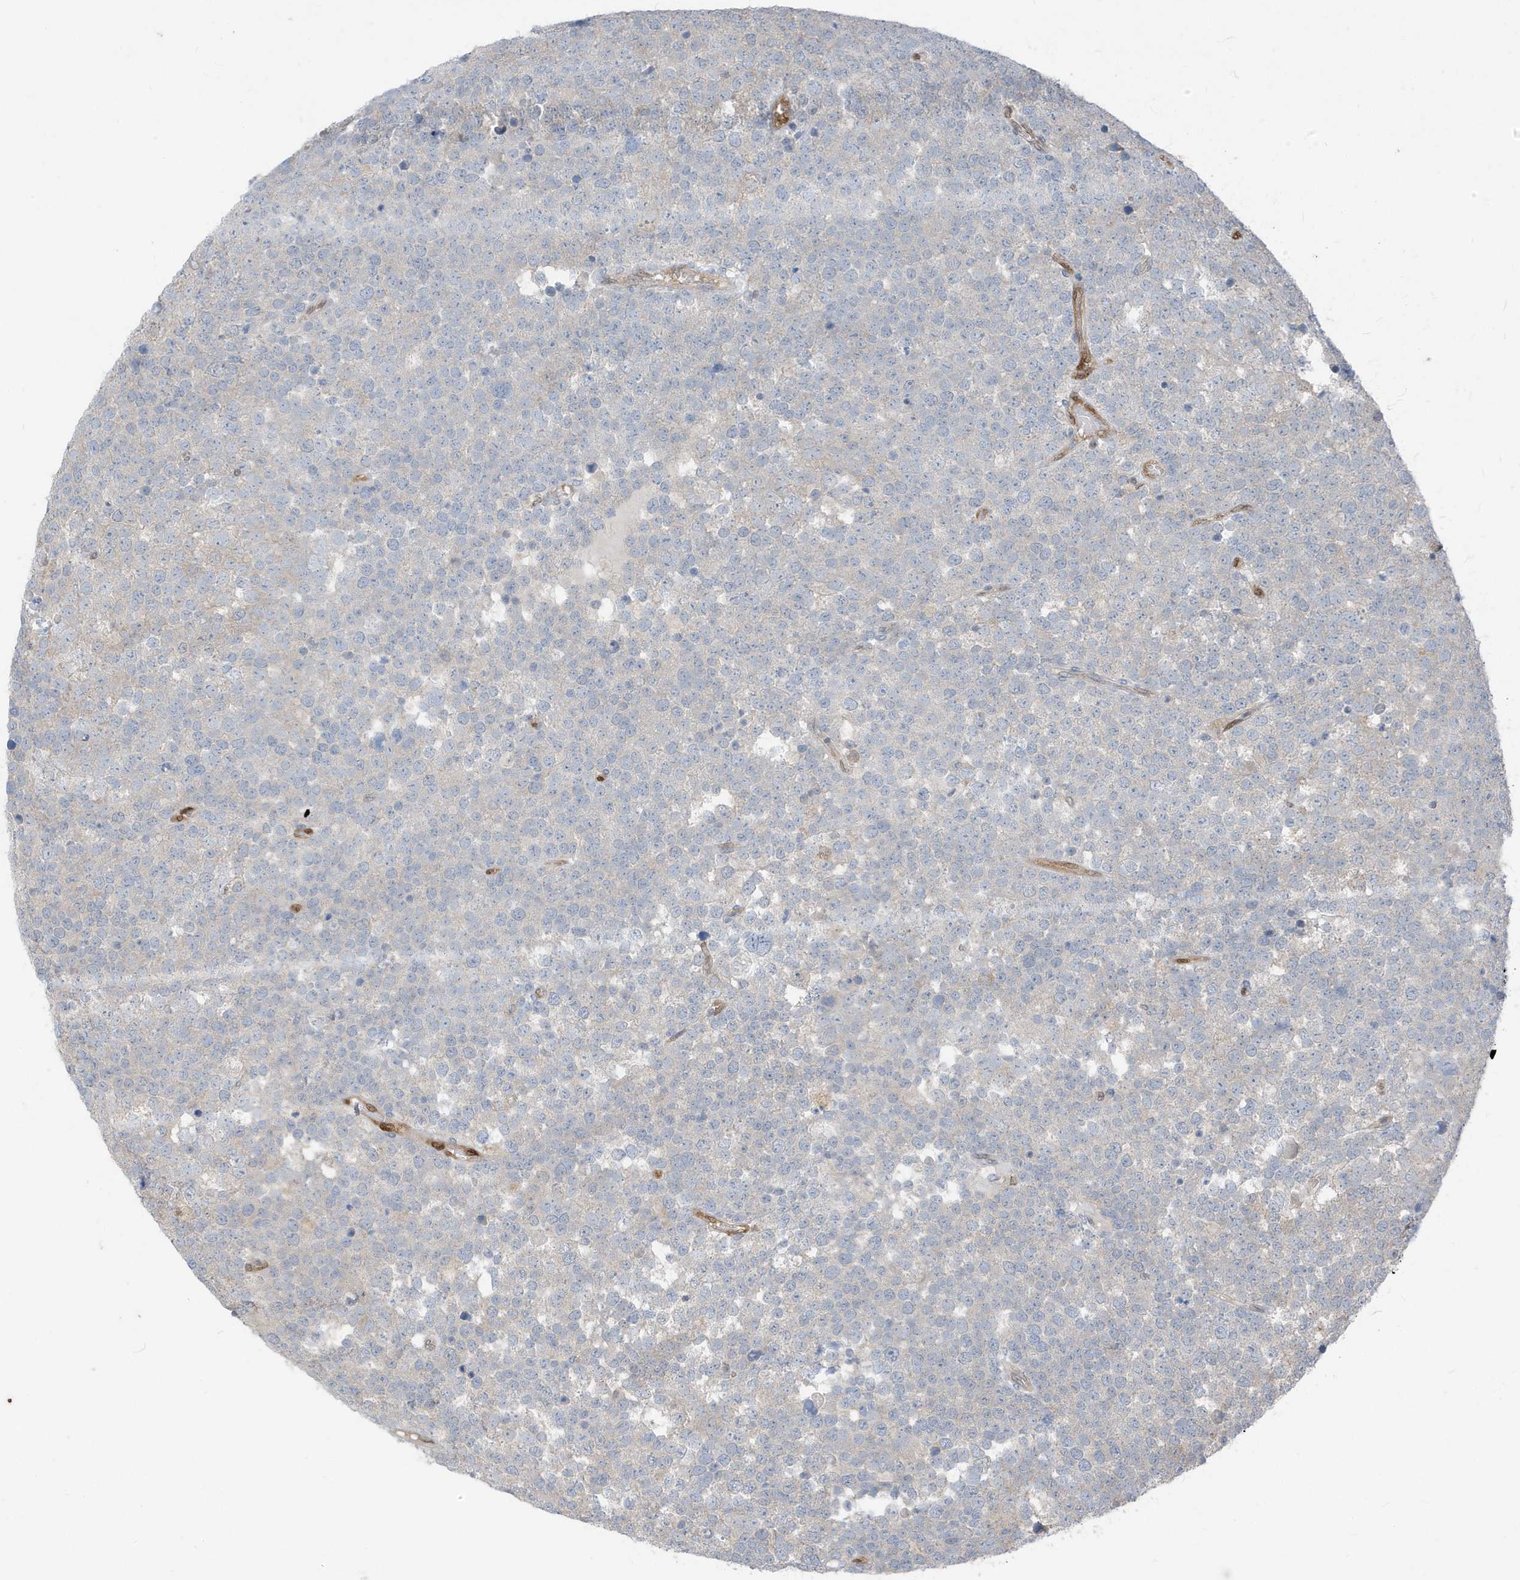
{"staining": {"intensity": "negative", "quantity": "none", "location": "none"}, "tissue": "testis cancer", "cell_type": "Tumor cells", "image_type": "cancer", "snomed": [{"axis": "morphology", "description": "Seminoma, NOS"}, {"axis": "topography", "description": "Testis"}], "caption": "A photomicrograph of human testis seminoma is negative for staining in tumor cells.", "gene": "NCOA7", "patient": {"sex": "male", "age": 71}}